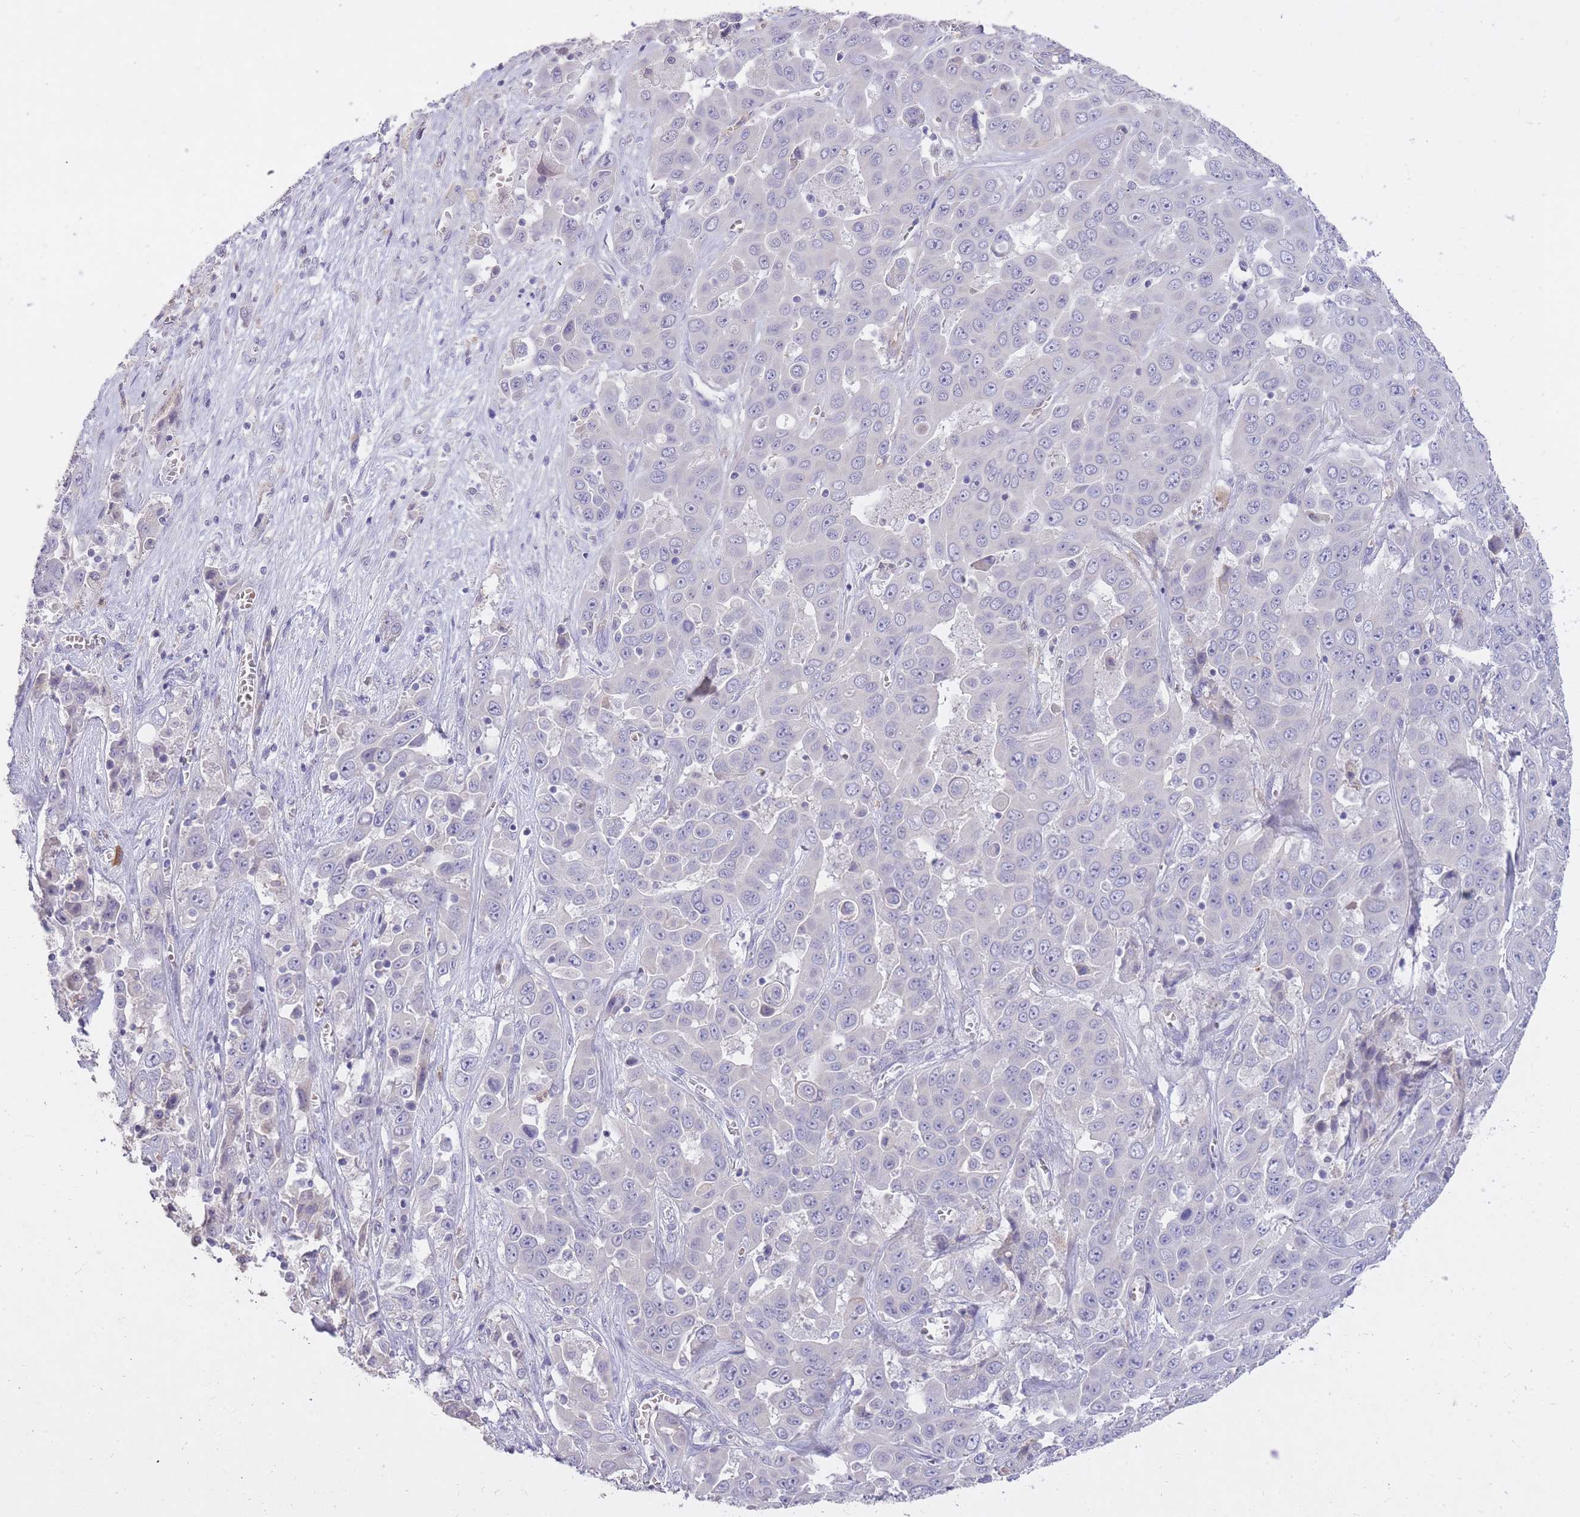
{"staining": {"intensity": "negative", "quantity": "none", "location": "none"}, "tissue": "liver cancer", "cell_type": "Tumor cells", "image_type": "cancer", "snomed": [{"axis": "morphology", "description": "Cholangiocarcinoma"}, {"axis": "topography", "description": "Liver"}], "caption": "Tumor cells show no significant protein positivity in liver cancer. (Immunohistochemistry, brightfield microscopy, high magnification).", "gene": "FRG2C", "patient": {"sex": "female", "age": 52}}